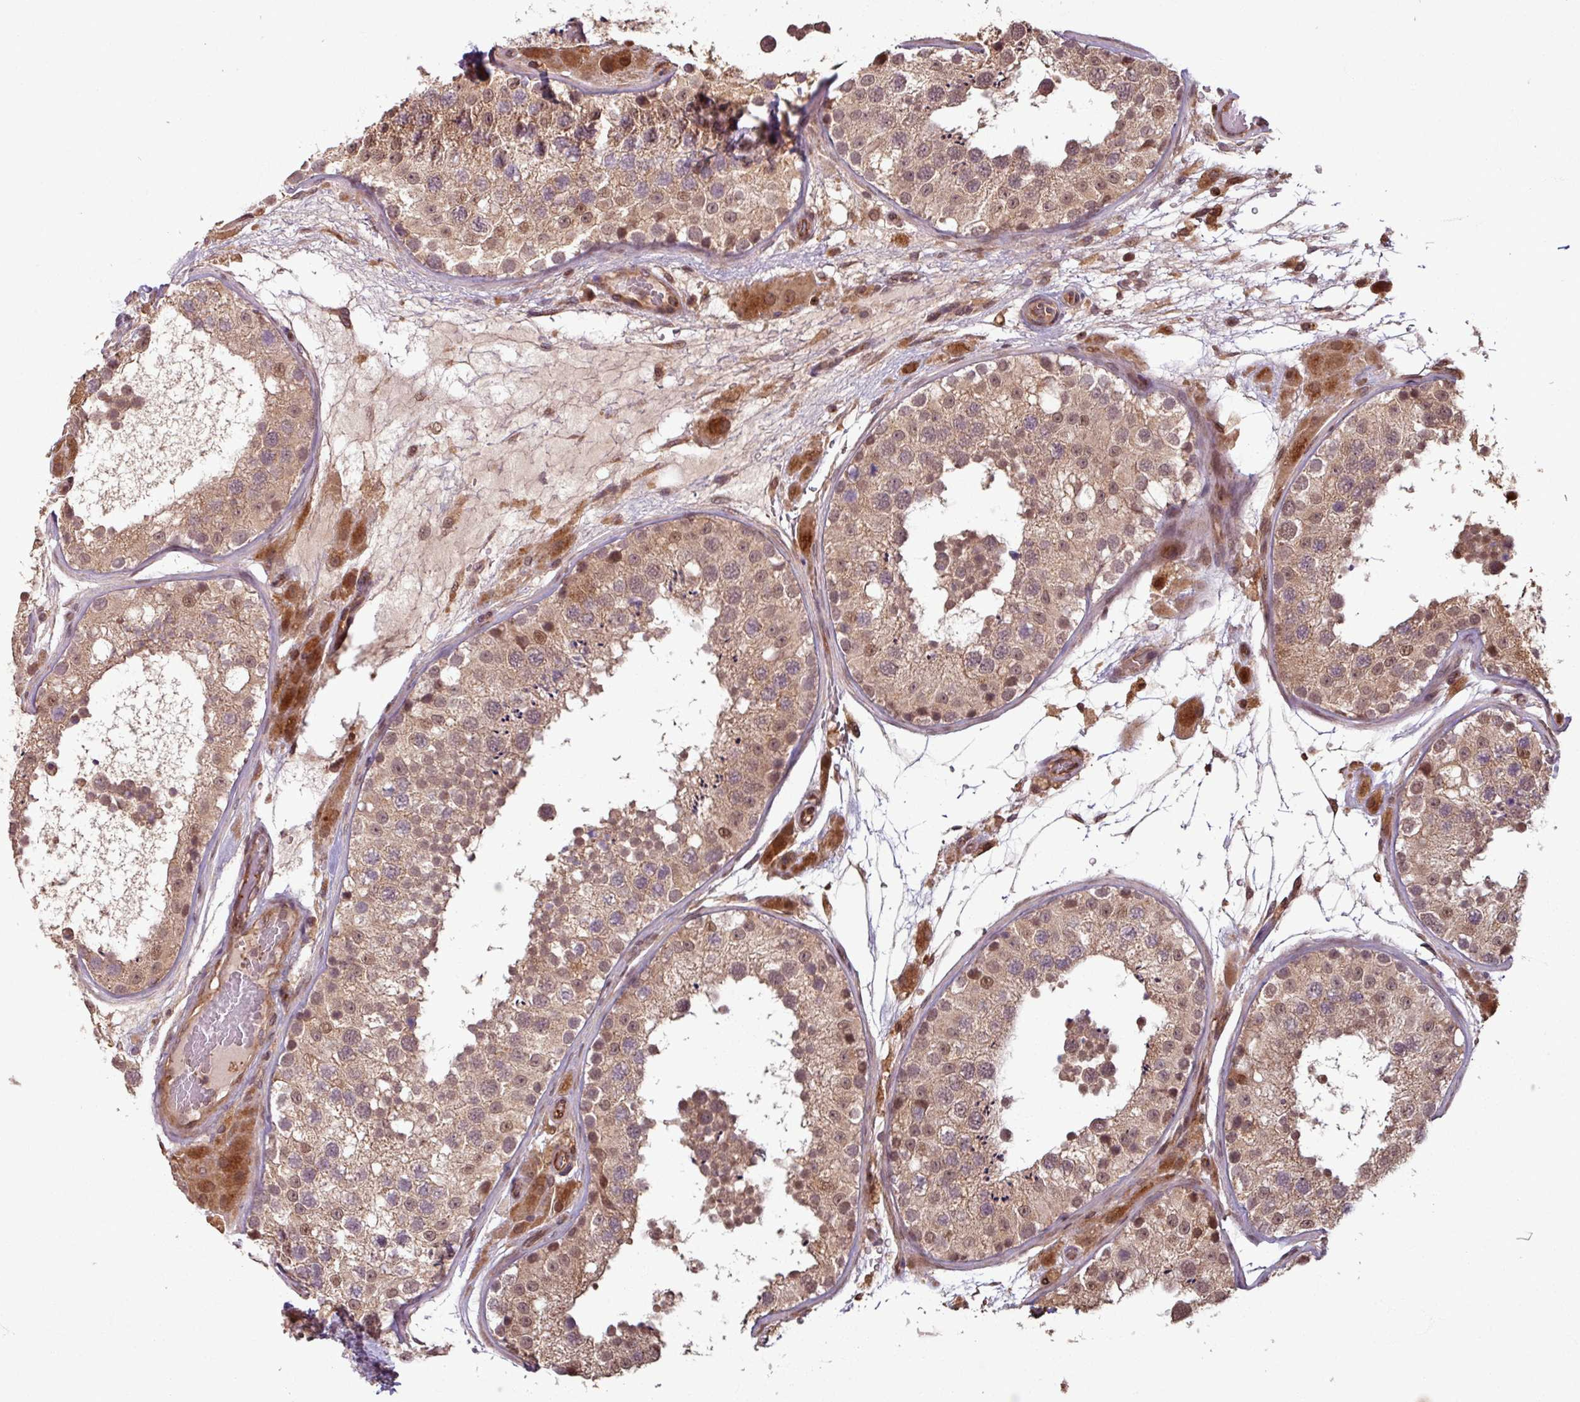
{"staining": {"intensity": "moderate", "quantity": "25%-75%", "location": "cytoplasmic/membranous,nuclear"}, "tissue": "testis", "cell_type": "Cells in seminiferous ducts", "image_type": "normal", "snomed": [{"axis": "morphology", "description": "Normal tissue, NOS"}, {"axis": "topography", "description": "Testis"}], "caption": "IHC photomicrograph of unremarkable testis: testis stained using IHC exhibits medium levels of moderate protein expression localized specifically in the cytoplasmic/membranous,nuclear of cells in seminiferous ducts, appearing as a cytoplasmic/membranous,nuclear brown color.", "gene": "OR6B1", "patient": {"sex": "male", "age": 26}}